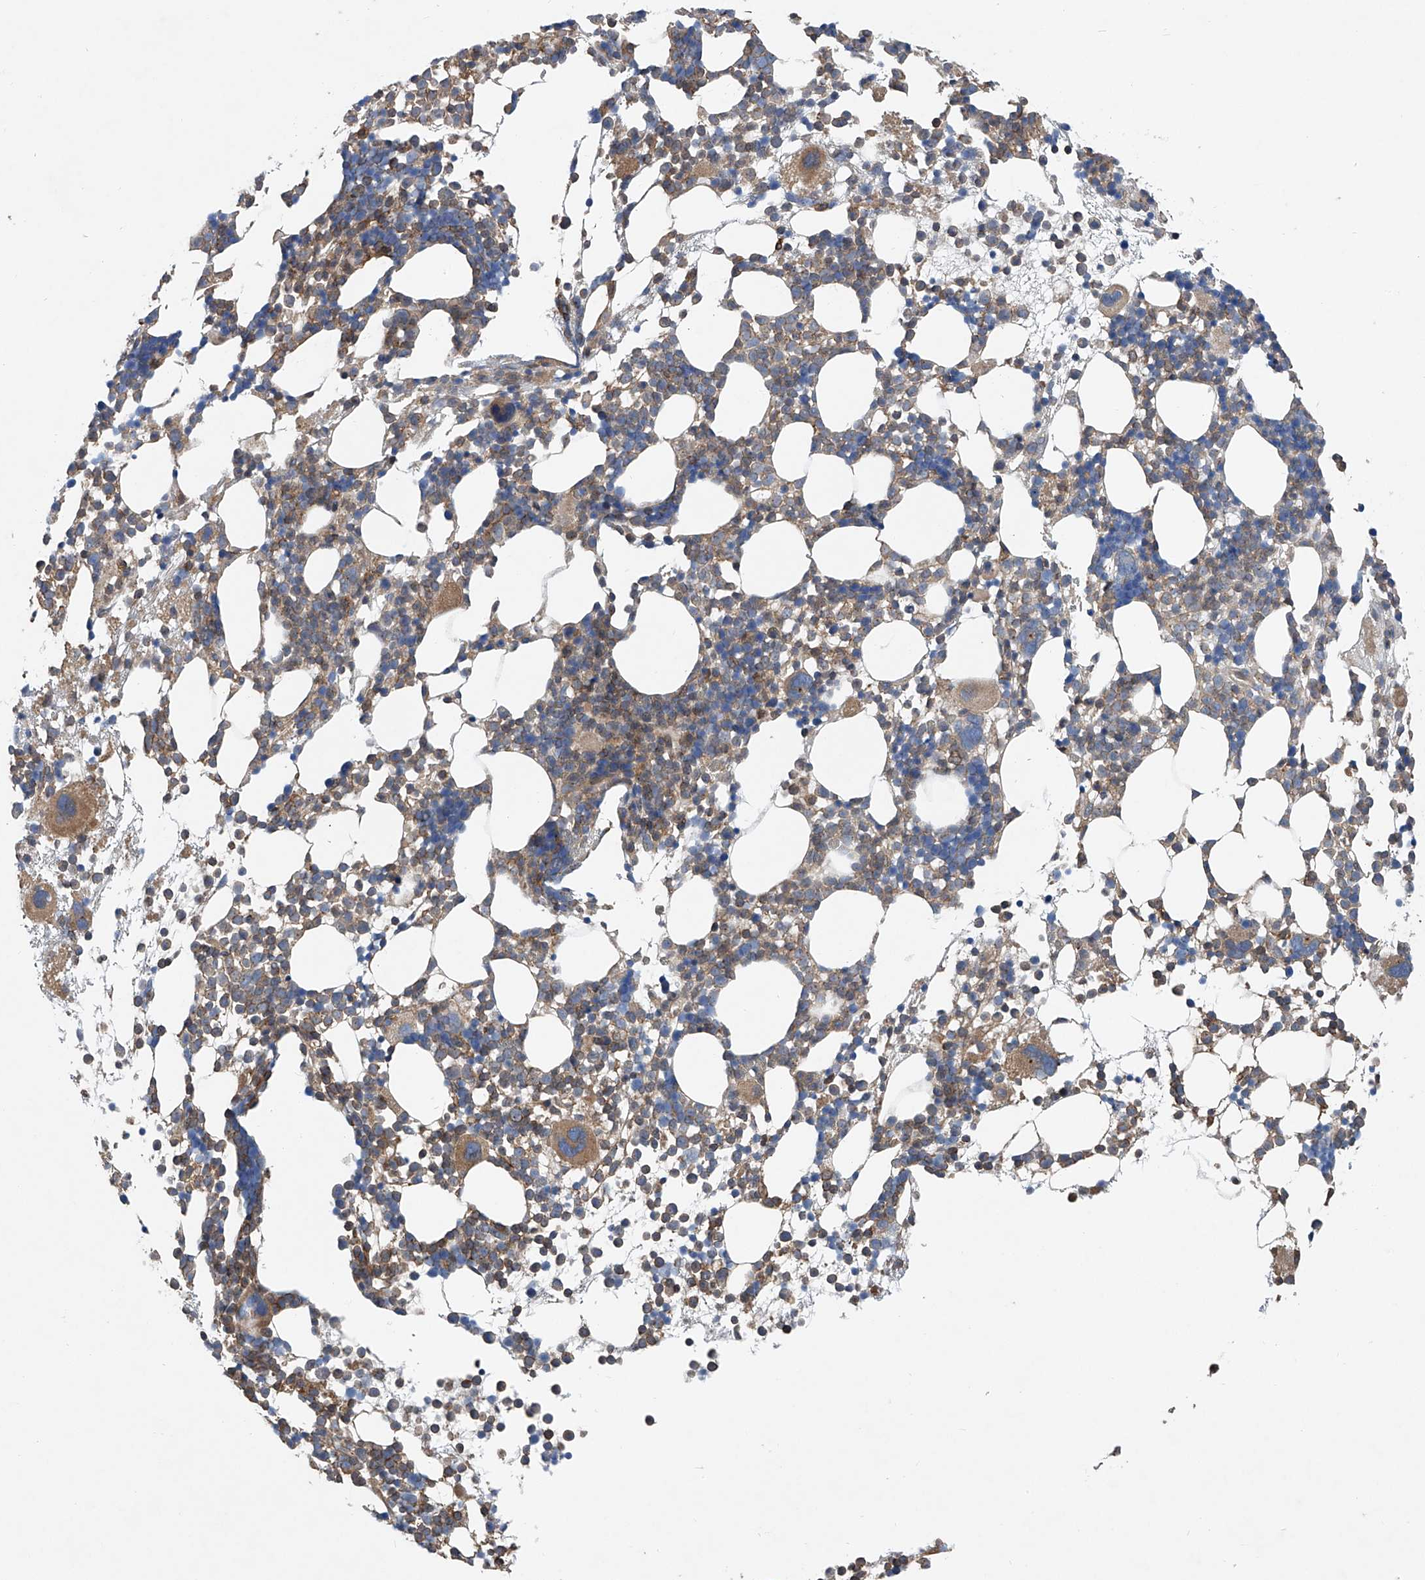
{"staining": {"intensity": "moderate", "quantity": "25%-75%", "location": "cytoplasmic/membranous"}, "tissue": "bone marrow", "cell_type": "Hematopoietic cells", "image_type": "normal", "snomed": [{"axis": "morphology", "description": "Normal tissue, NOS"}, {"axis": "topography", "description": "Bone marrow"}], "caption": "Immunohistochemistry of normal human bone marrow displays medium levels of moderate cytoplasmic/membranous positivity in approximately 25%-75% of hematopoietic cells.", "gene": "TRIM38", "patient": {"sex": "female", "age": 57}}